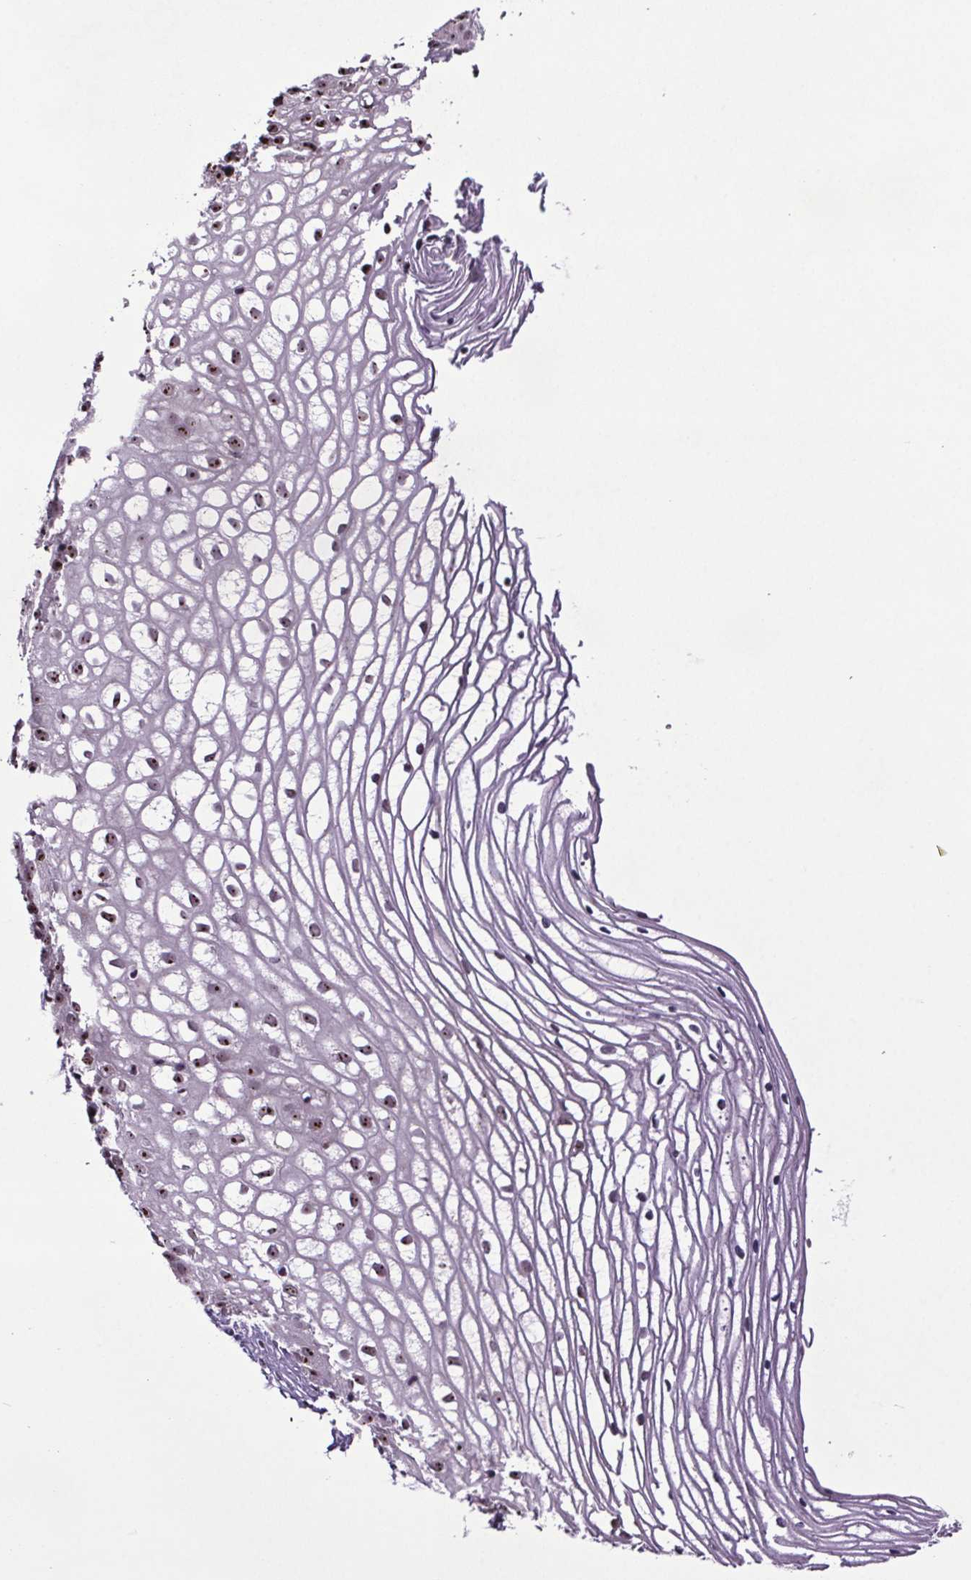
{"staining": {"intensity": "weak", "quantity": "25%-75%", "location": "nuclear"}, "tissue": "cervix", "cell_type": "Glandular cells", "image_type": "normal", "snomed": [{"axis": "morphology", "description": "Normal tissue, NOS"}, {"axis": "topography", "description": "Cervix"}], "caption": "Weak nuclear positivity is seen in about 25%-75% of glandular cells in benign cervix.", "gene": "ATMIN", "patient": {"sex": "female", "age": 40}}